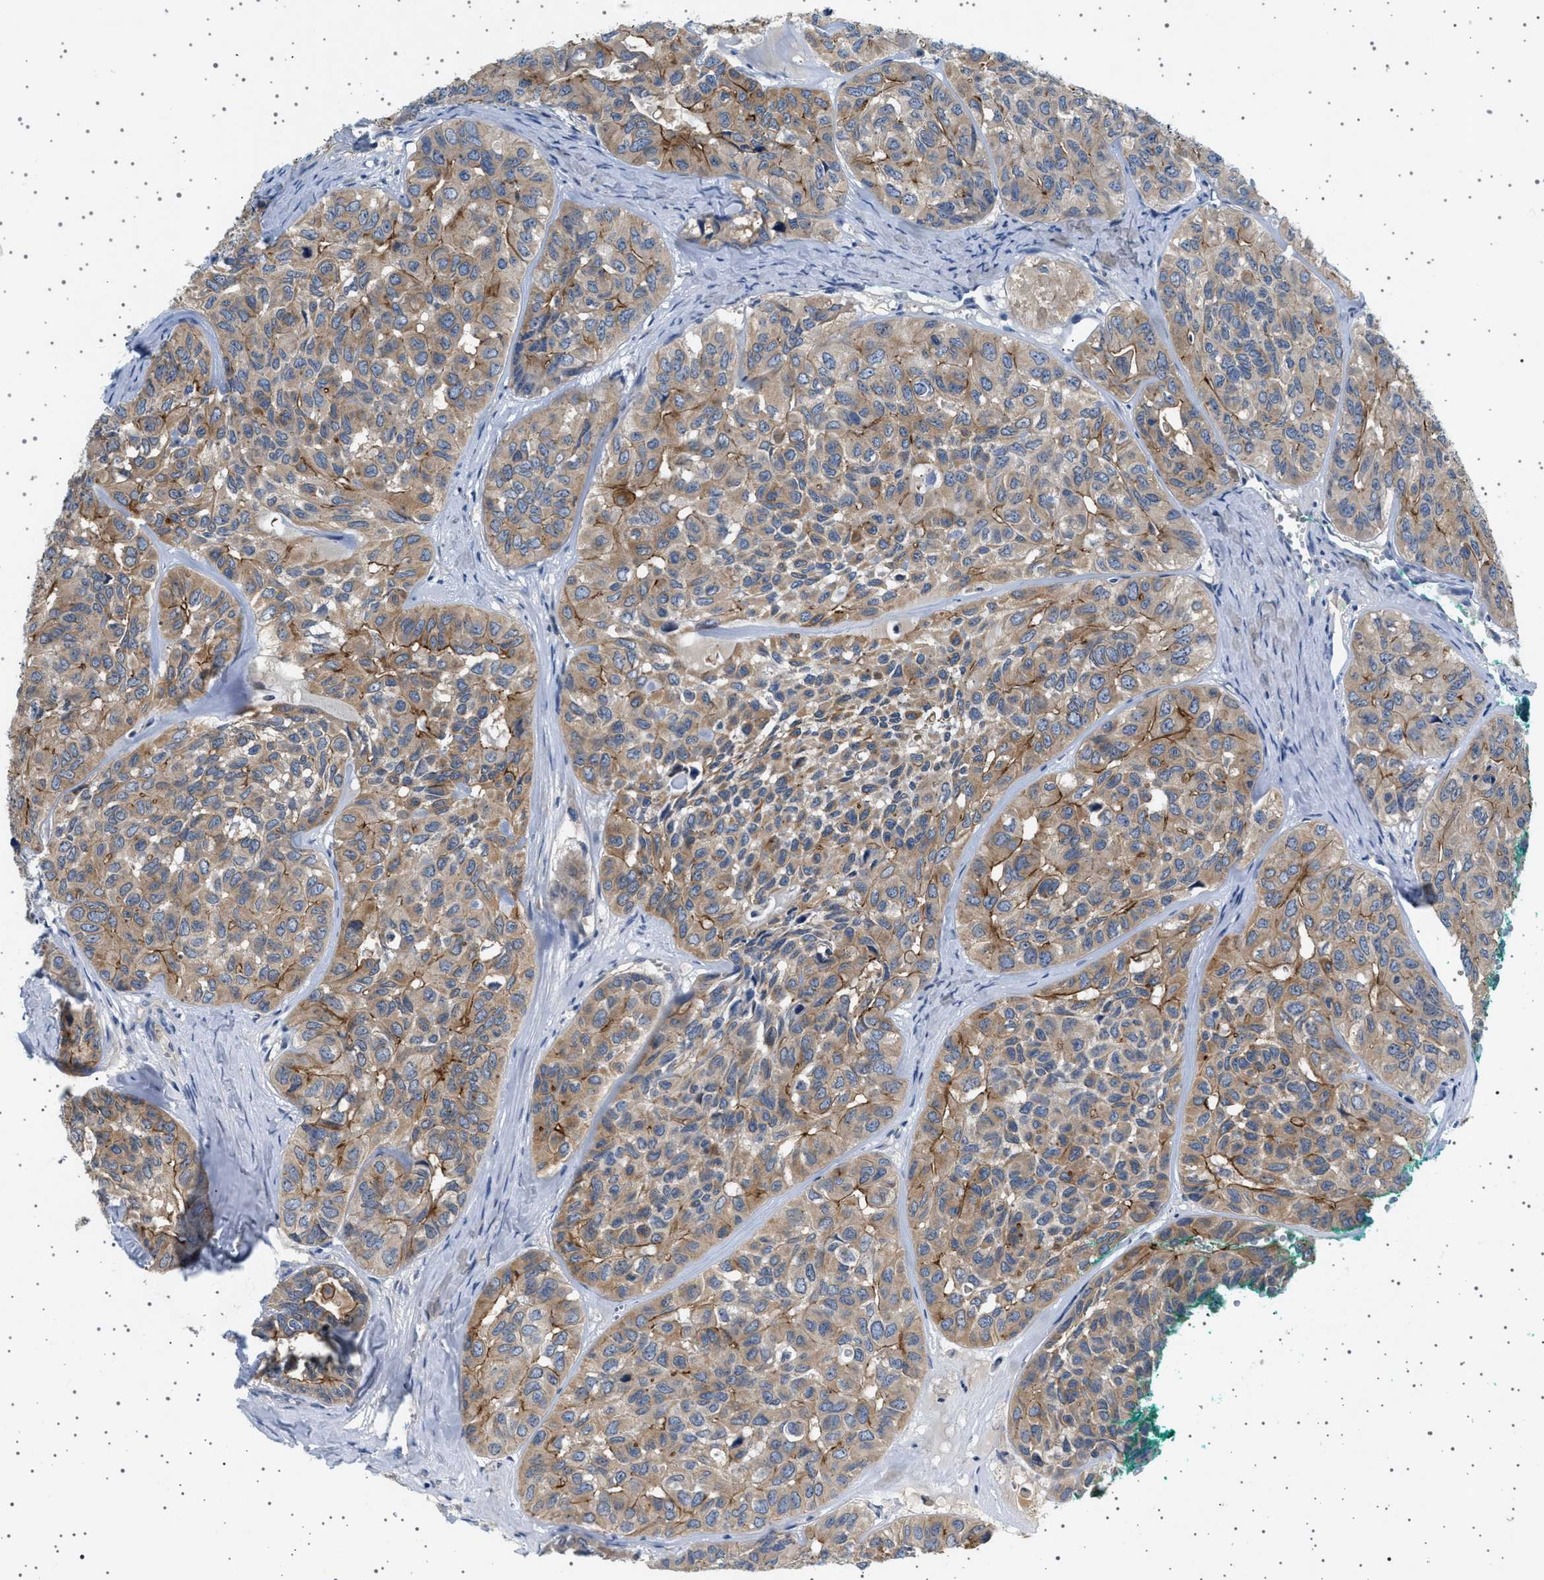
{"staining": {"intensity": "moderate", "quantity": ">75%", "location": "cytoplasmic/membranous"}, "tissue": "head and neck cancer", "cell_type": "Tumor cells", "image_type": "cancer", "snomed": [{"axis": "morphology", "description": "Adenocarcinoma, NOS"}, {"axis": "topography", "description": "Salivary gland, NOS"}, {"axis": "topography", "description": "Head-Neck"}], "caption": "Immunohistochemical staining of head and neck adenocarcinoma demonstrates medium levels of moderate cytoplasmic/membranous staining in approximately >75% of tumor cells.", "gene": "PLPP6", "patient": {"sex": "female", "age": 76}}